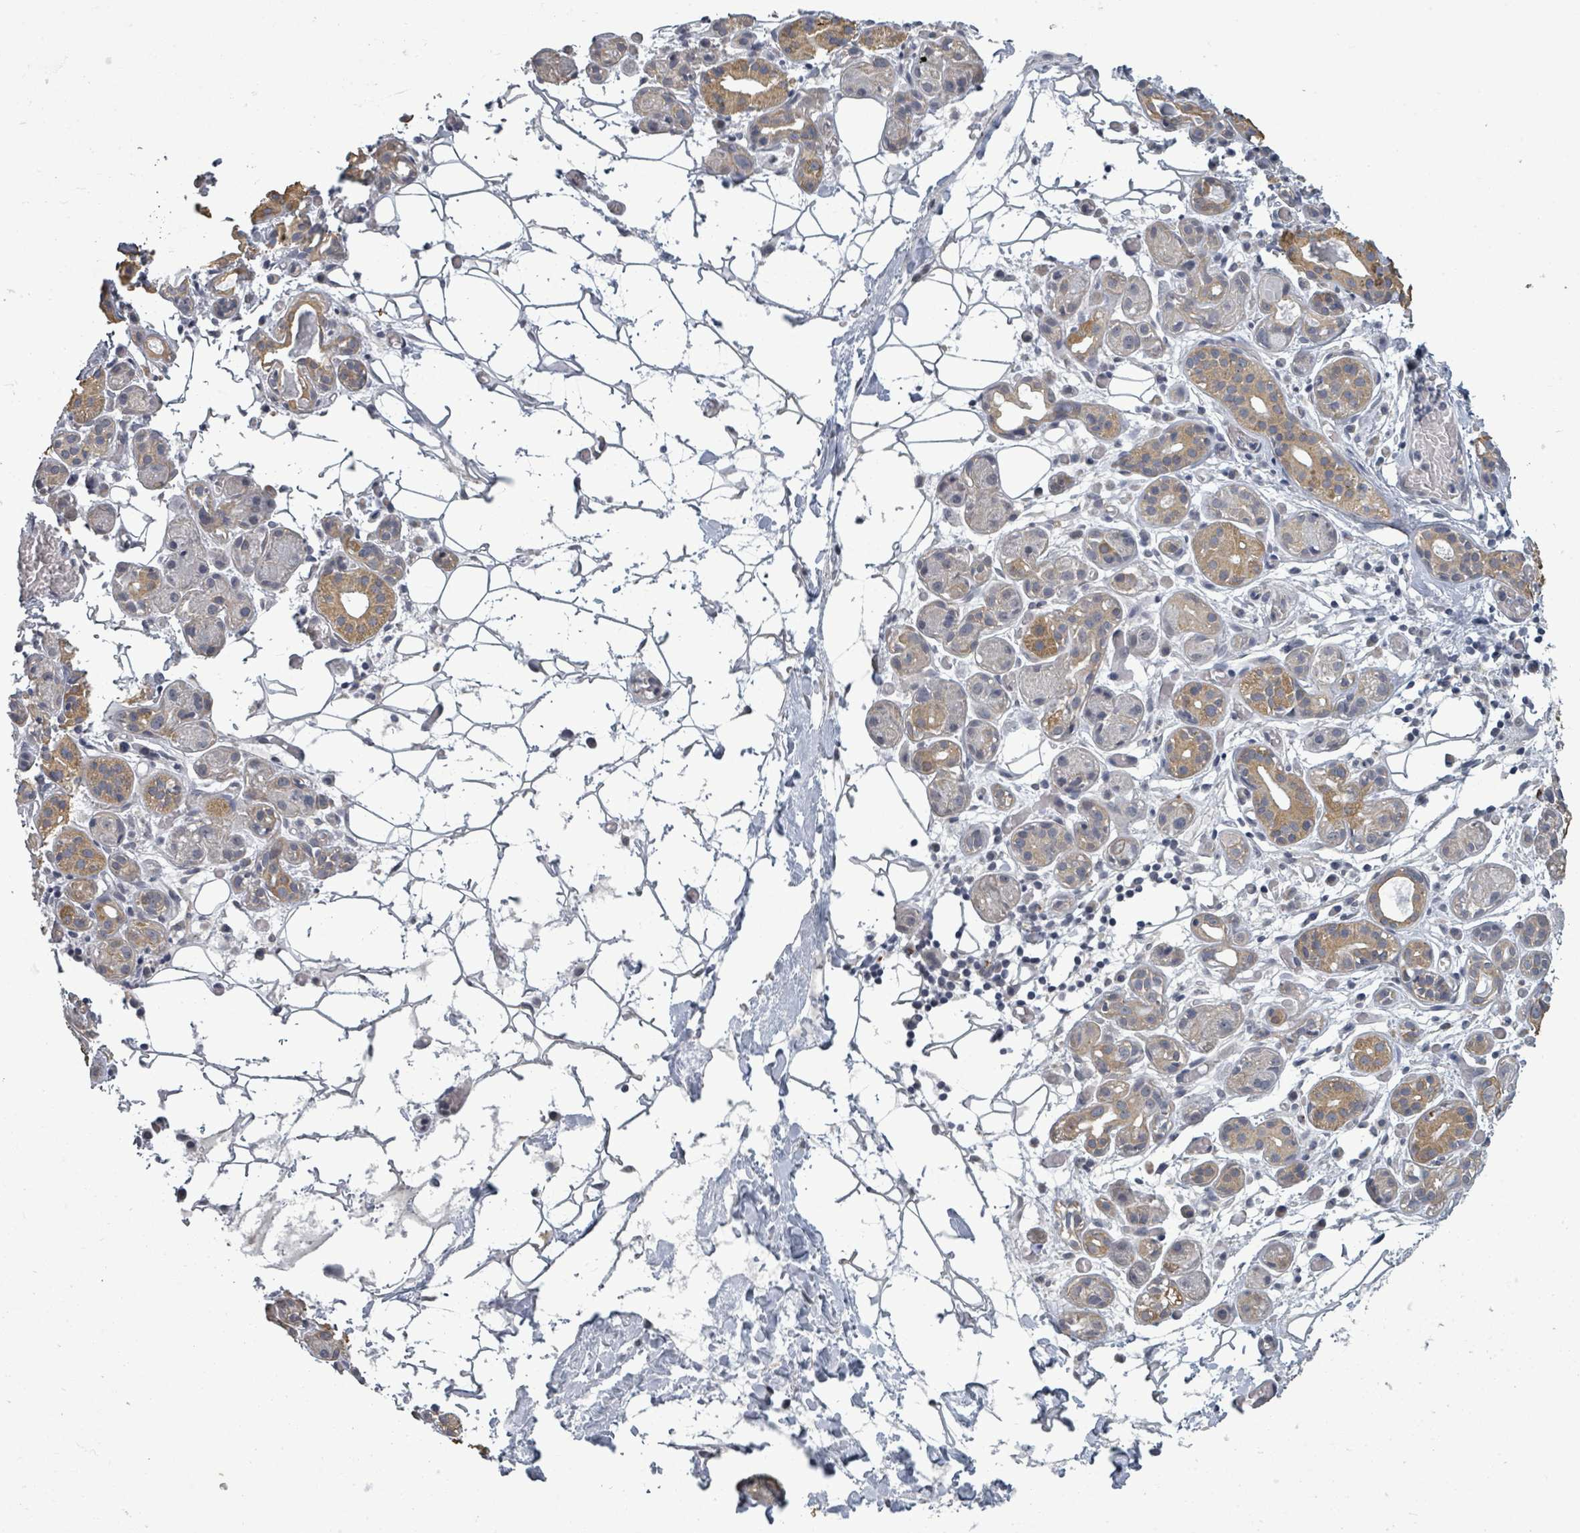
{"staining": {"intensity": "moderate", "quantity": "<25%", "location": "cytoplasmic/membranous"}, "tissue": "salivary gland", "cell_type": "Glandular cells", "image_type": "normal", "snomed": [{"axis": "morphology", "description": "Normal tissue, NOS"}, {"axis": "topography", "description": "Salivary gland"}], "caption": "The immunohistochemical stain labels moderate cytoplasmic/membranous positivity in glandular cells of unremarkable salivary gland.", "gene": "ASB12", "patient": {"sex": "male", "age": 82}}